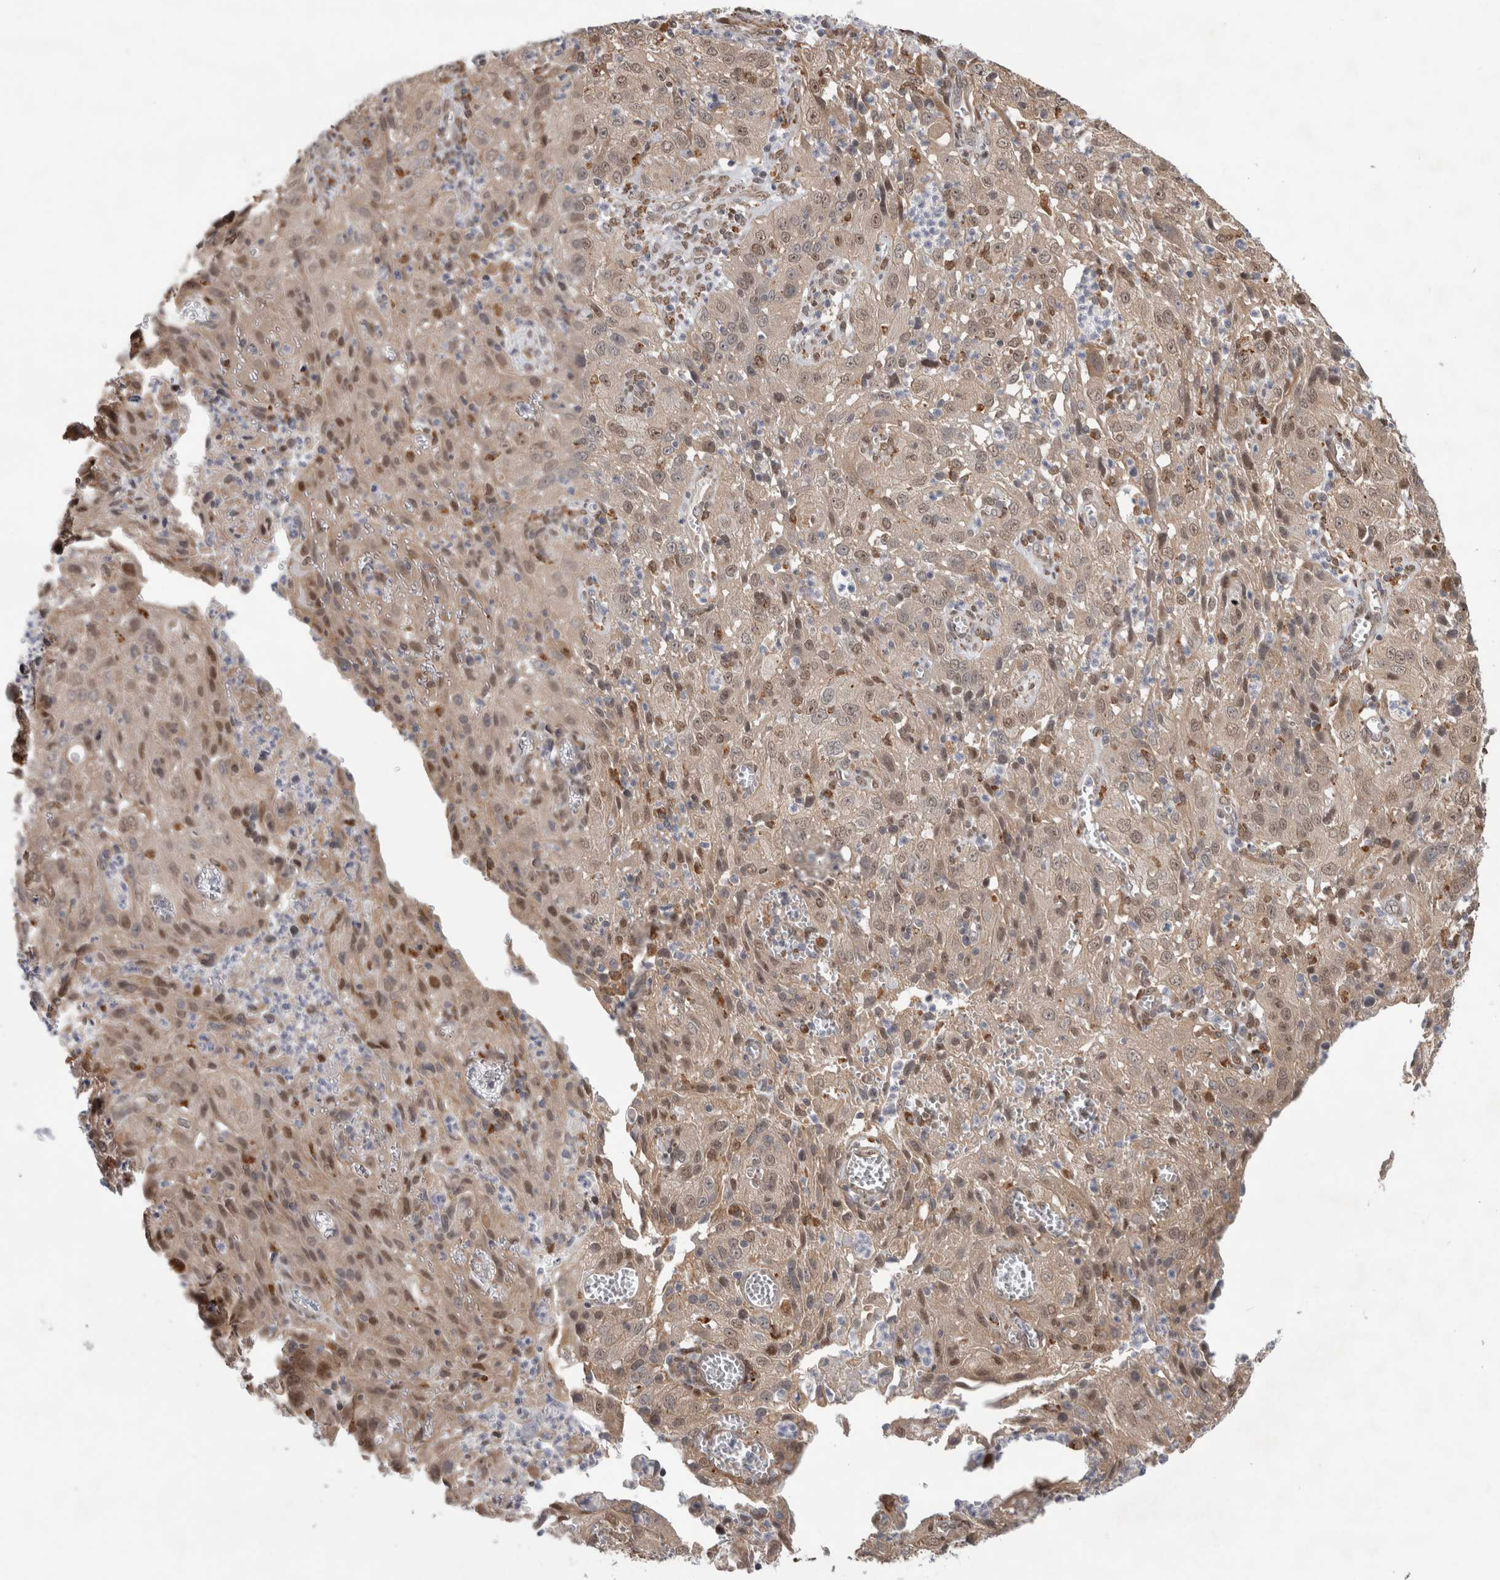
{"staining": {"intensity": "weak", "quantity": ">75%", "location": "cytoplasmic/membranous,nuclear"}, "tissue": "cervical cancer", "cell_type": "Tumor cells", "image_type": "cancer", "snomed": [{"axis": "morphology", "description": "Squamous cell carcinoma, NOS"}, {"axis": "topography", "description": "Cervix"}], "caption": "Protein positivity by immunohistochemistry (IHC) shows weak cytoplasmic/membranous and nuclear expression in approximately >75% of tumor cells in cervical cancer (squamous cell carcinoma).", "gene": "NAB2", "patient": {"sex": "female", "age": 32}}